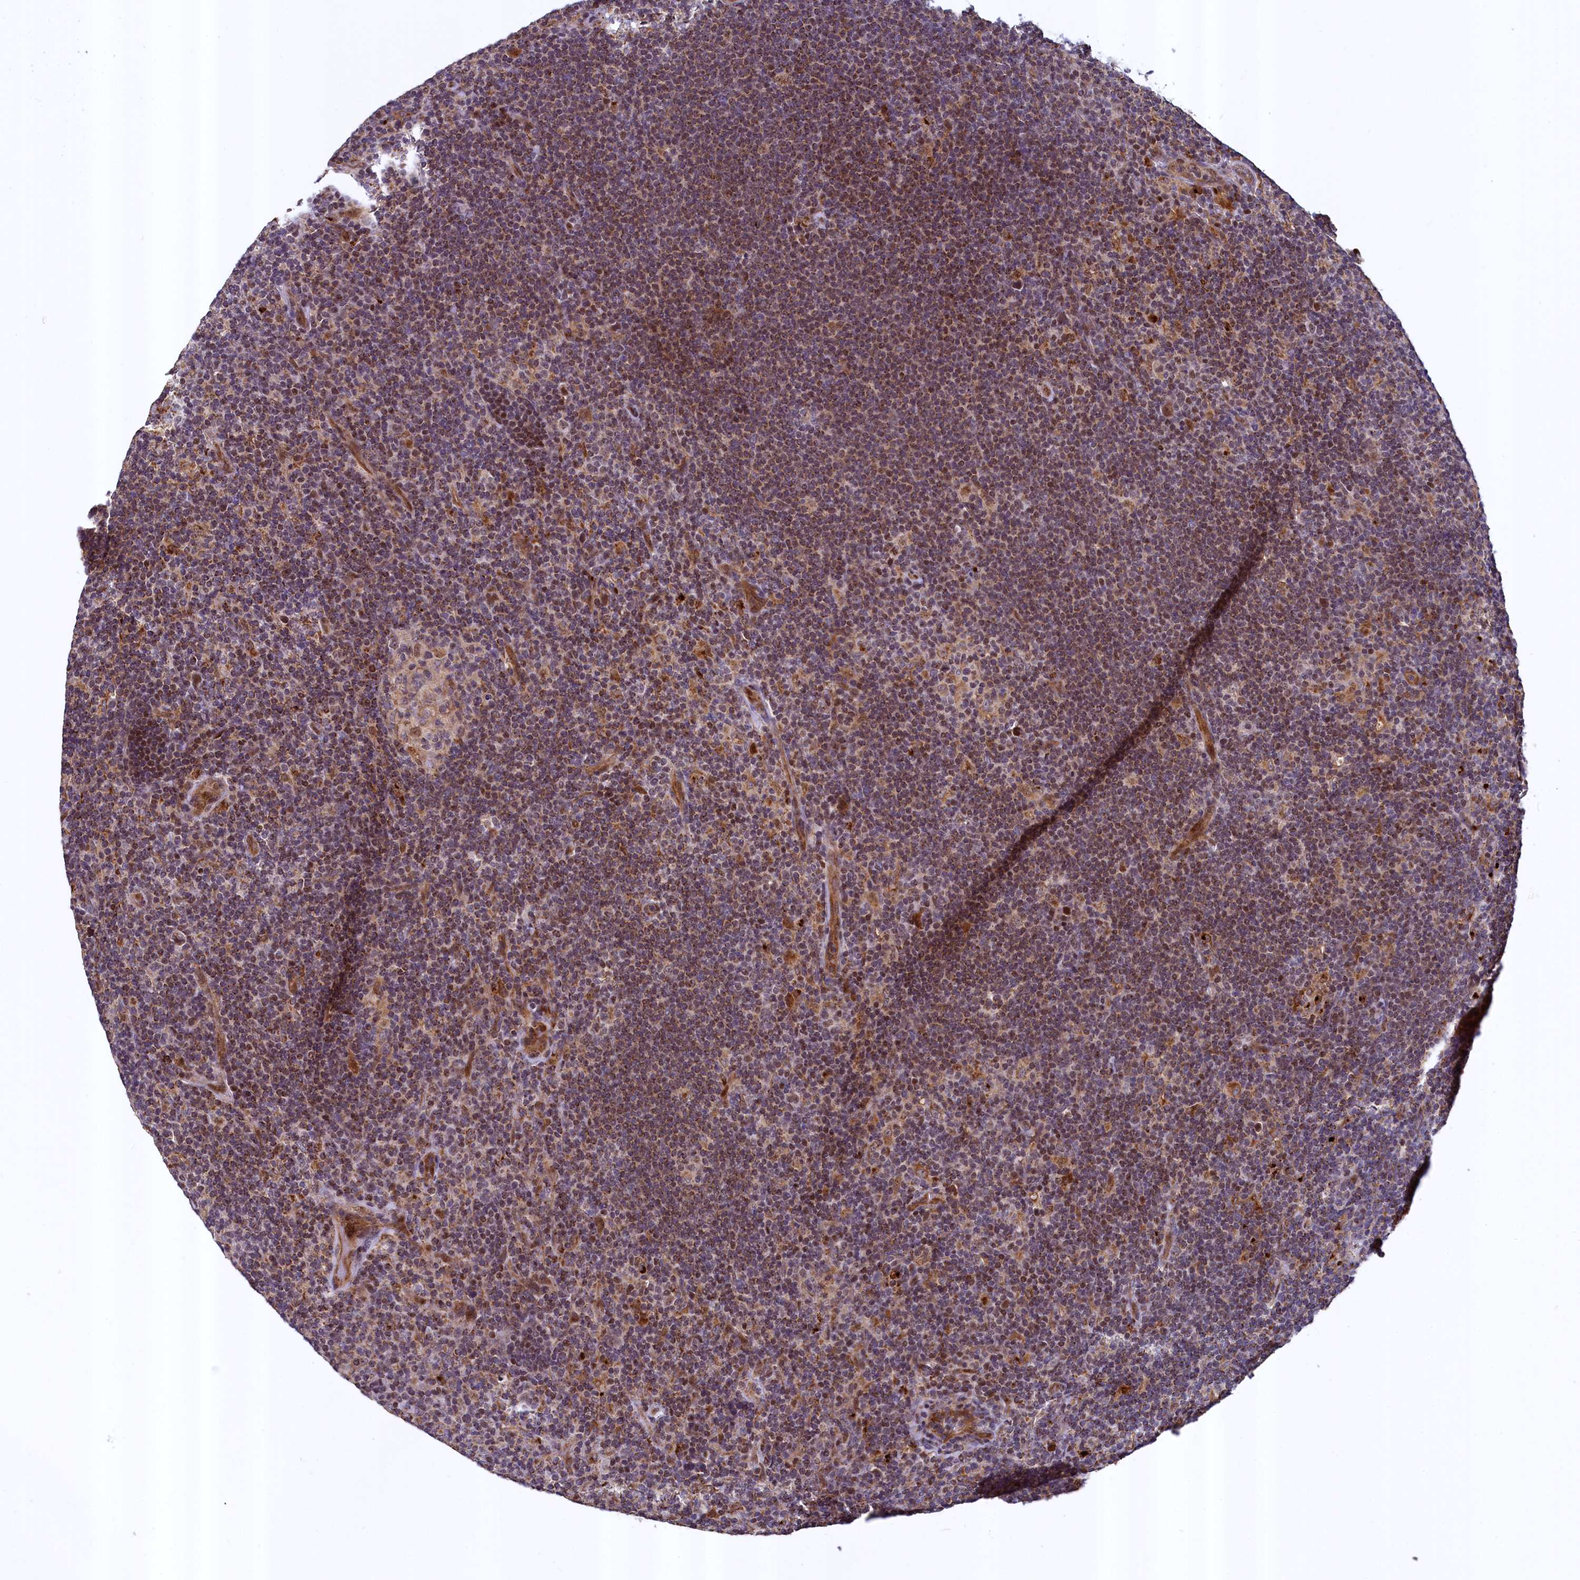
{"staining": {"intensity": "moderate", "quantity": ">75%", "location": "cytoplasmic/membranous"}, "tissue": "lymphoma", "cell_type": "Tumor cells", "image_type": "cancer", "snomed": [{"axis": "morphology", "description": "Hodgkin's disease, NOS"}, {"axis": "topography", "description": "Lymph node"}], "caption": "High-magnification brightfield microscopy of lymphoma stained with DAB (3,3'-diaminobenzidine) (brown) and counterstained with hematoxylin (blue). tumor cells exhibit moderate cytoplasmic/membranous staining is identified in about>75% of cells. (Stains: DAB in brown, nuclei in blue, Microscopy: brightfield microscopy at high magnification).", "gene": "ZNF577", "patient": {"sex": "female", "age": 57}}